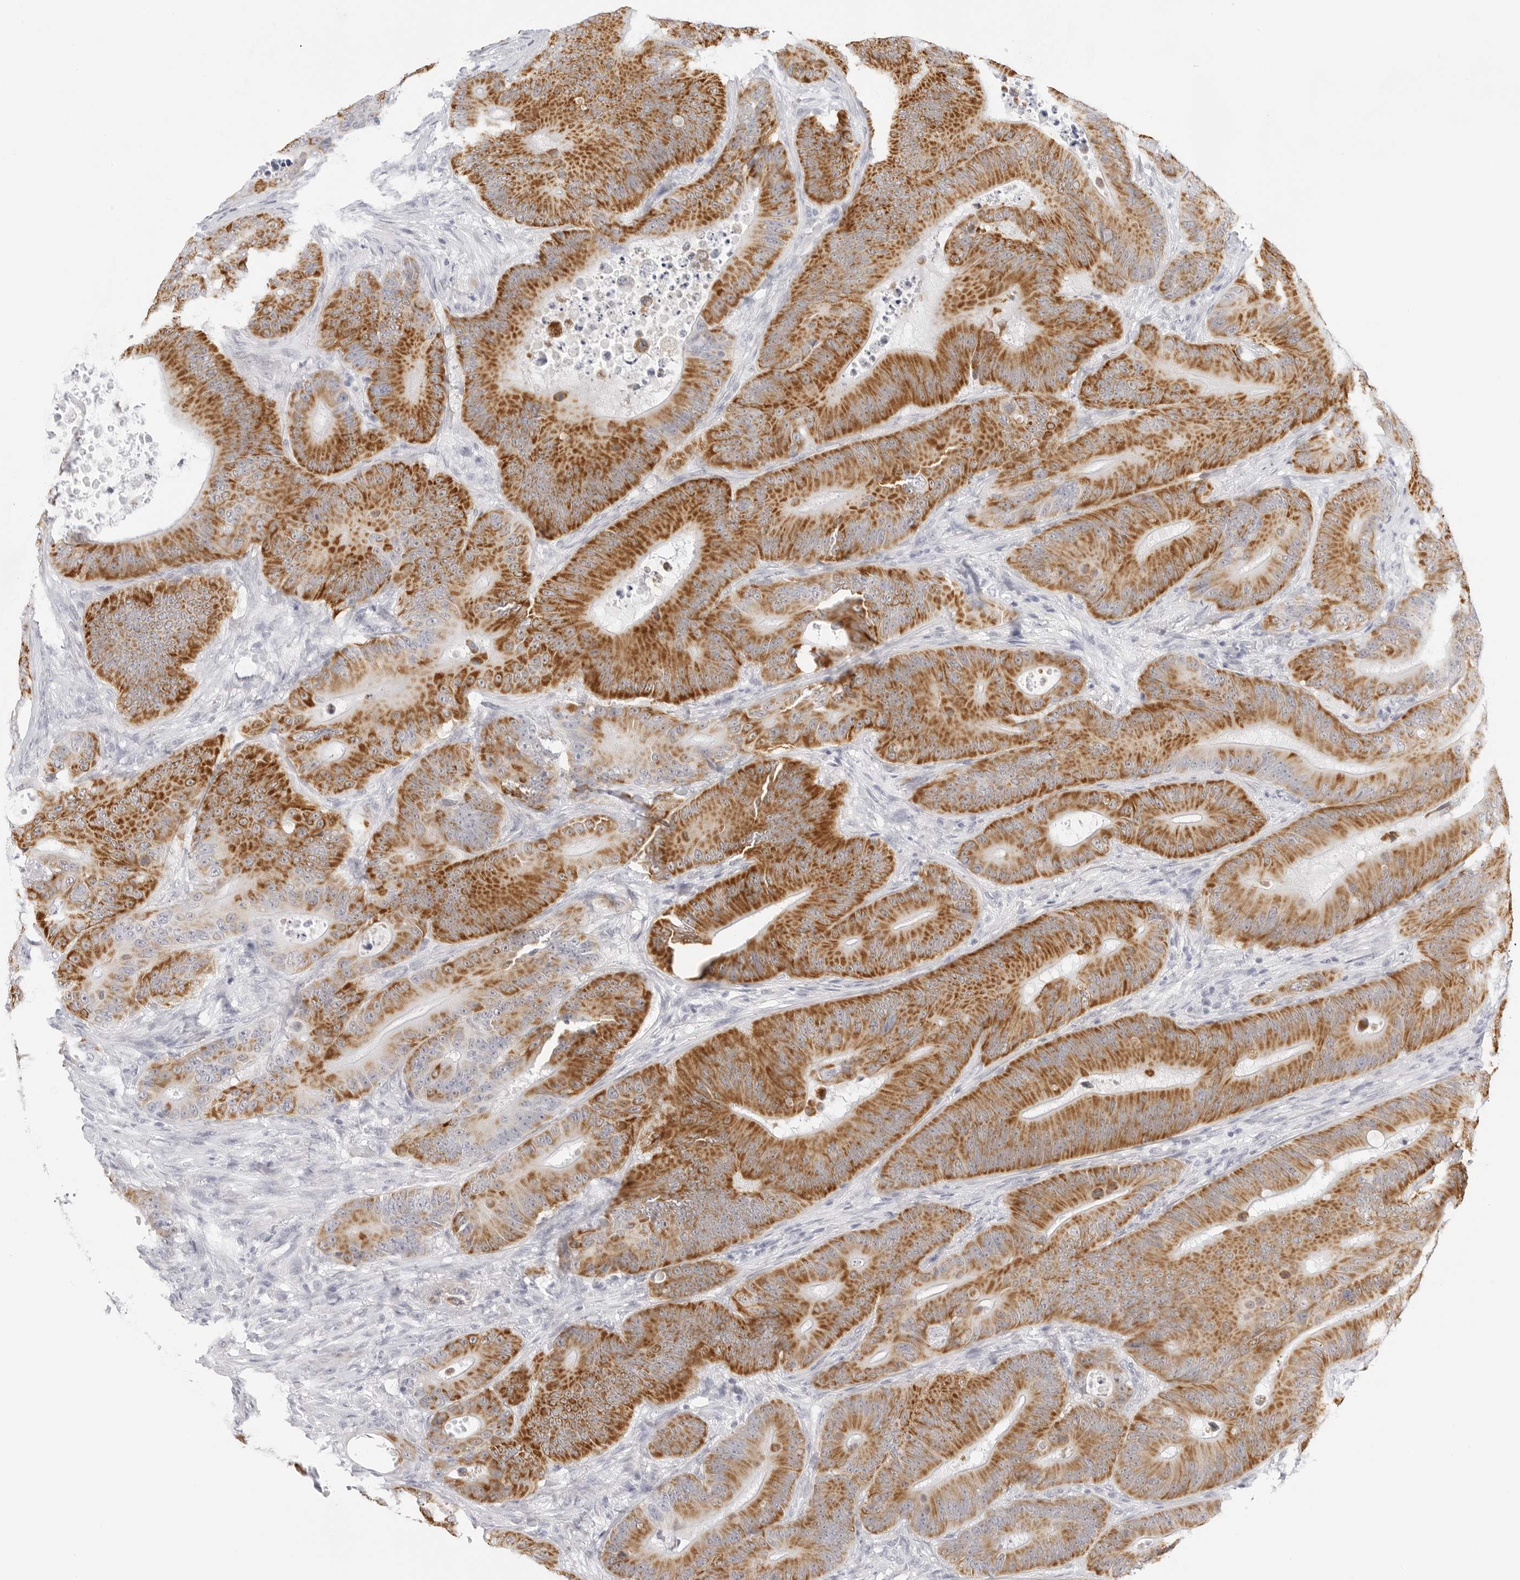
{"staining": {"intensity": "strong", "quantity": ">75%", "location": "cytoplasmic/membranous"}, "tissue": "colorectal cancer", "cell_type": "Tumor cells", "image_type": "cancer", "snomed": [{"axis": "morphology", "description": "Adenocarcinoma, NOS"}, {"axis": "topography", "description": "Colon"}], "caption": "Brown immunohistochemical staining in human adenocarcinoma (colorectal) reveals strong cytoplasmic/membranous expression in approximately >75% of tumor cells.", "gene": "HMGCS2", "patient": {"sex": "male", "age": 83}}